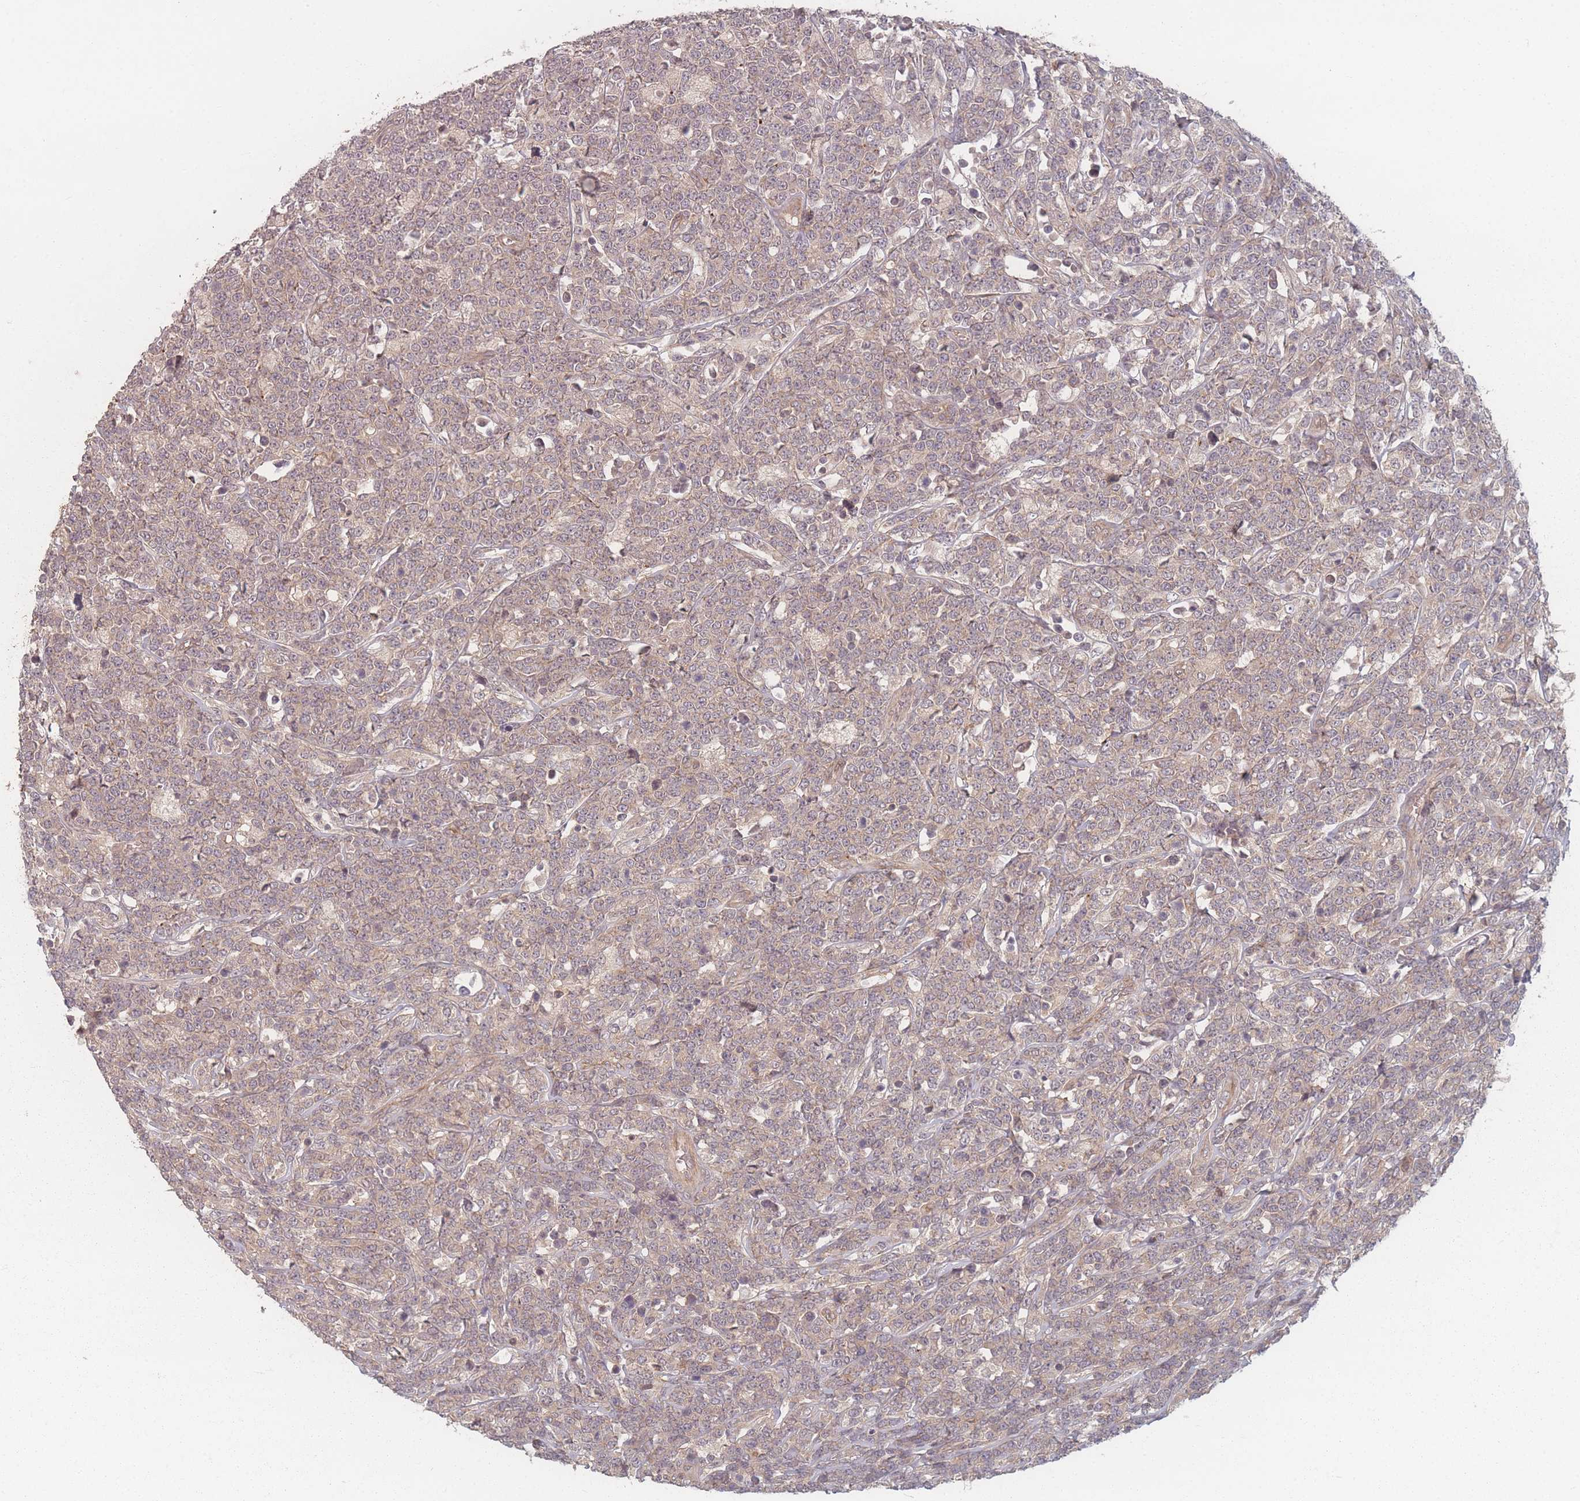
{"staining": {"intensity": "weak", "quantity": ">75%", "location": "cytoplasmic/membranous"}, "tissue": "lymphoma", "cell_type": "Tumor cells", "image_type": "cancer", "snomed": [{"axis": "morphology", "description": "Malignant lymphoma, non-Hodgkin's type, High grade"}, {"axis": "topography", "description": "Small intestine"}], "caption": "Immunohistochemistry (IHC) micrograph of neoplastic tissue: human high-grade malignant lymphoma, non-Hodgkin's type stained using immunohistochemistry reveals low levels of weak protein expression localized specifically in the cytoplasmic/membranous of tumor cells, appearing as a cytoplasmic/membranous brown color.", "gene": "HAGH", "patient": {"sex": "male", "age": 8}}